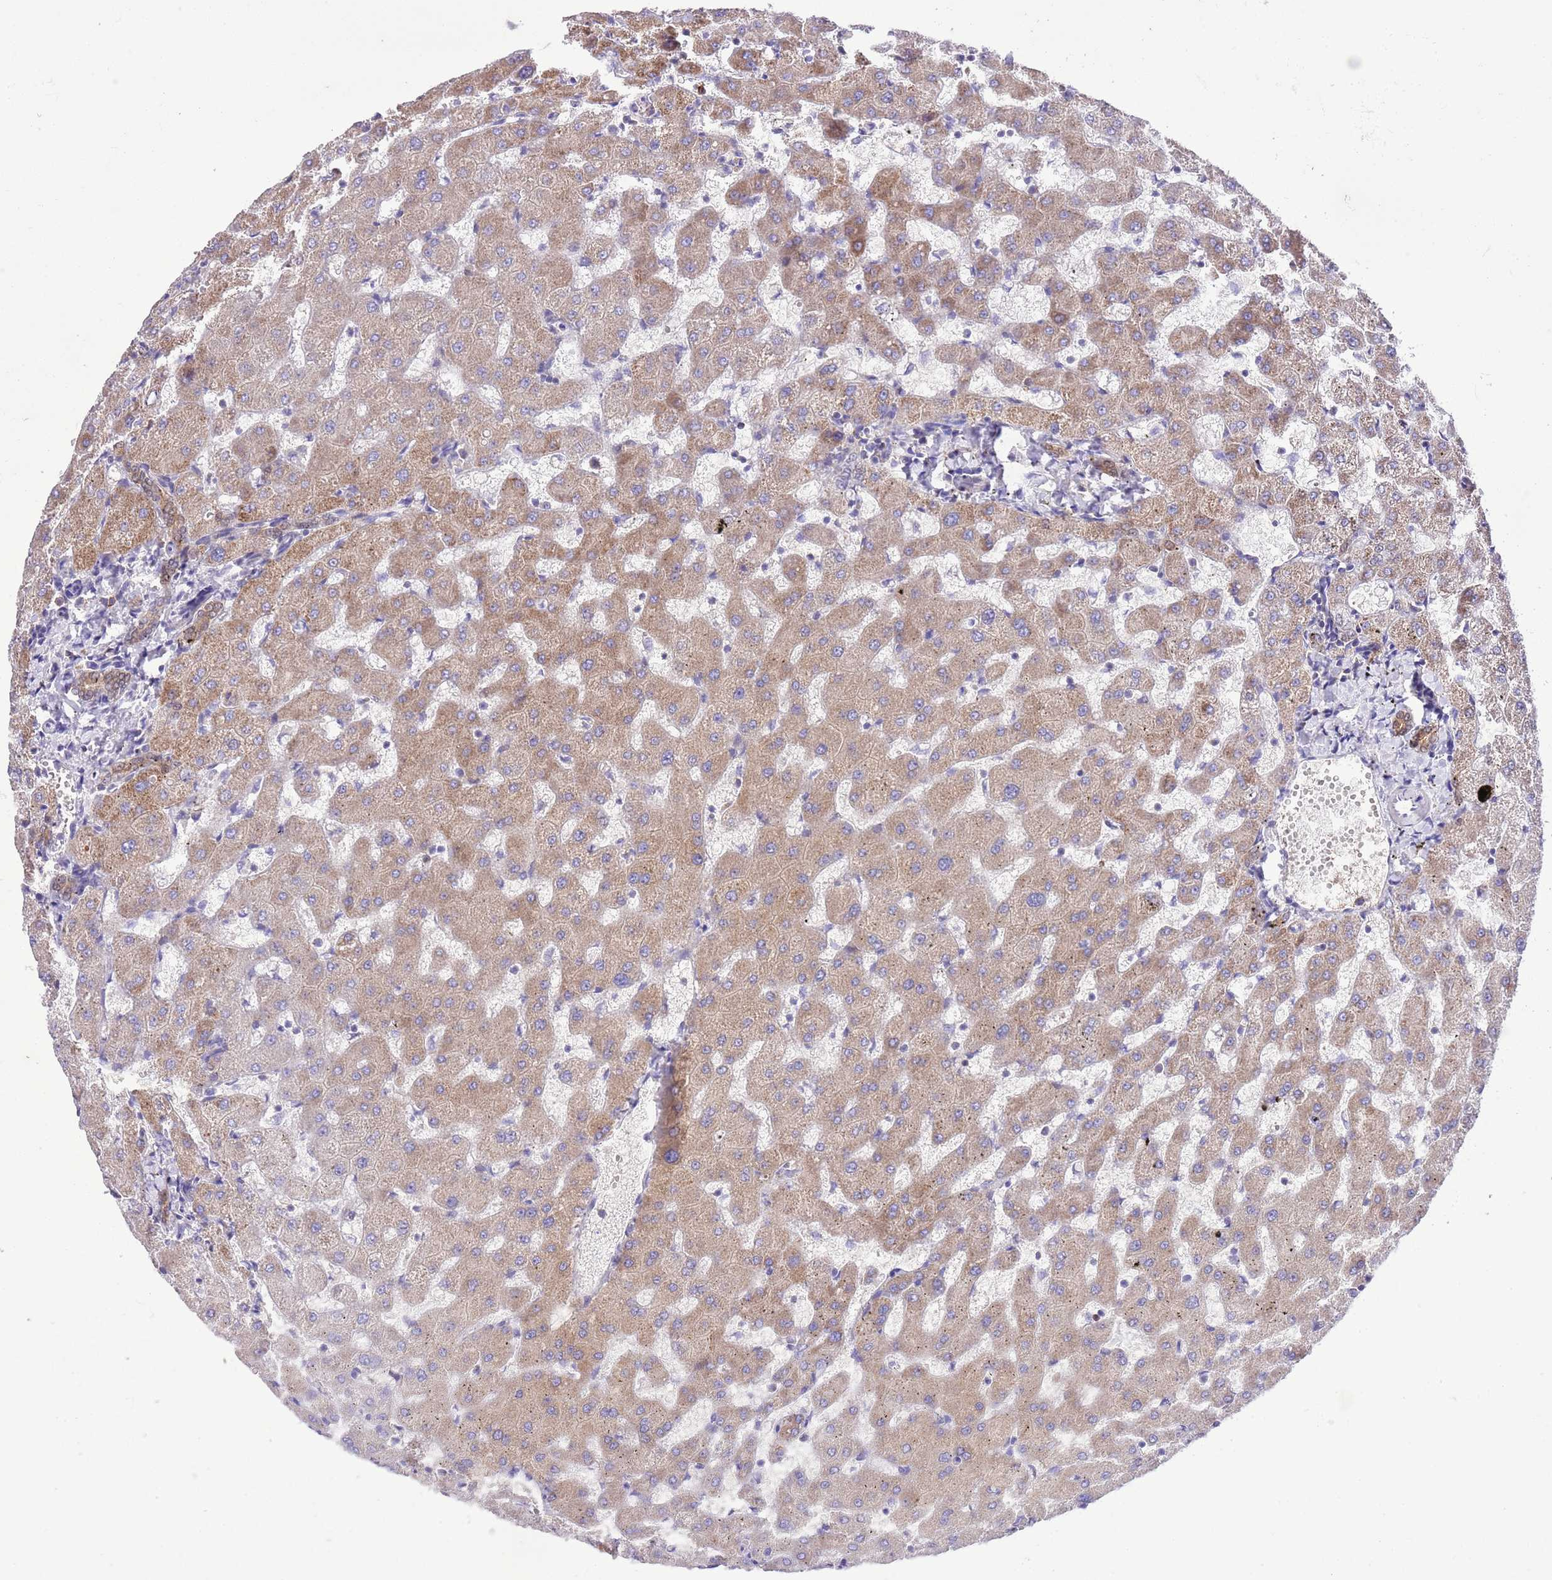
{"staining": {"intensity": "moderate", "quantity": ">75%", "location": "cytoplasmic/membranous"}, "tissue": "liver", "cell_type": "Cholangiocytes", "image_type": "normal", "snomed": [{"axis": "morphology", "description": "Normal tissue, NOS"}, {"axis": "topography", "description": "Liver"}], "caption": "Liver stained with immunohistochemistry displays moderate cytoplasmic/membranous staining in about >75% of cholangiocytes. The protein of interest is stained brown, and the nuclei are stained in blue (DAB IHC with brightfield microscopy, high magnification).", "gene": "PRR32", "patient": {"sex": "female", "age": 63}}